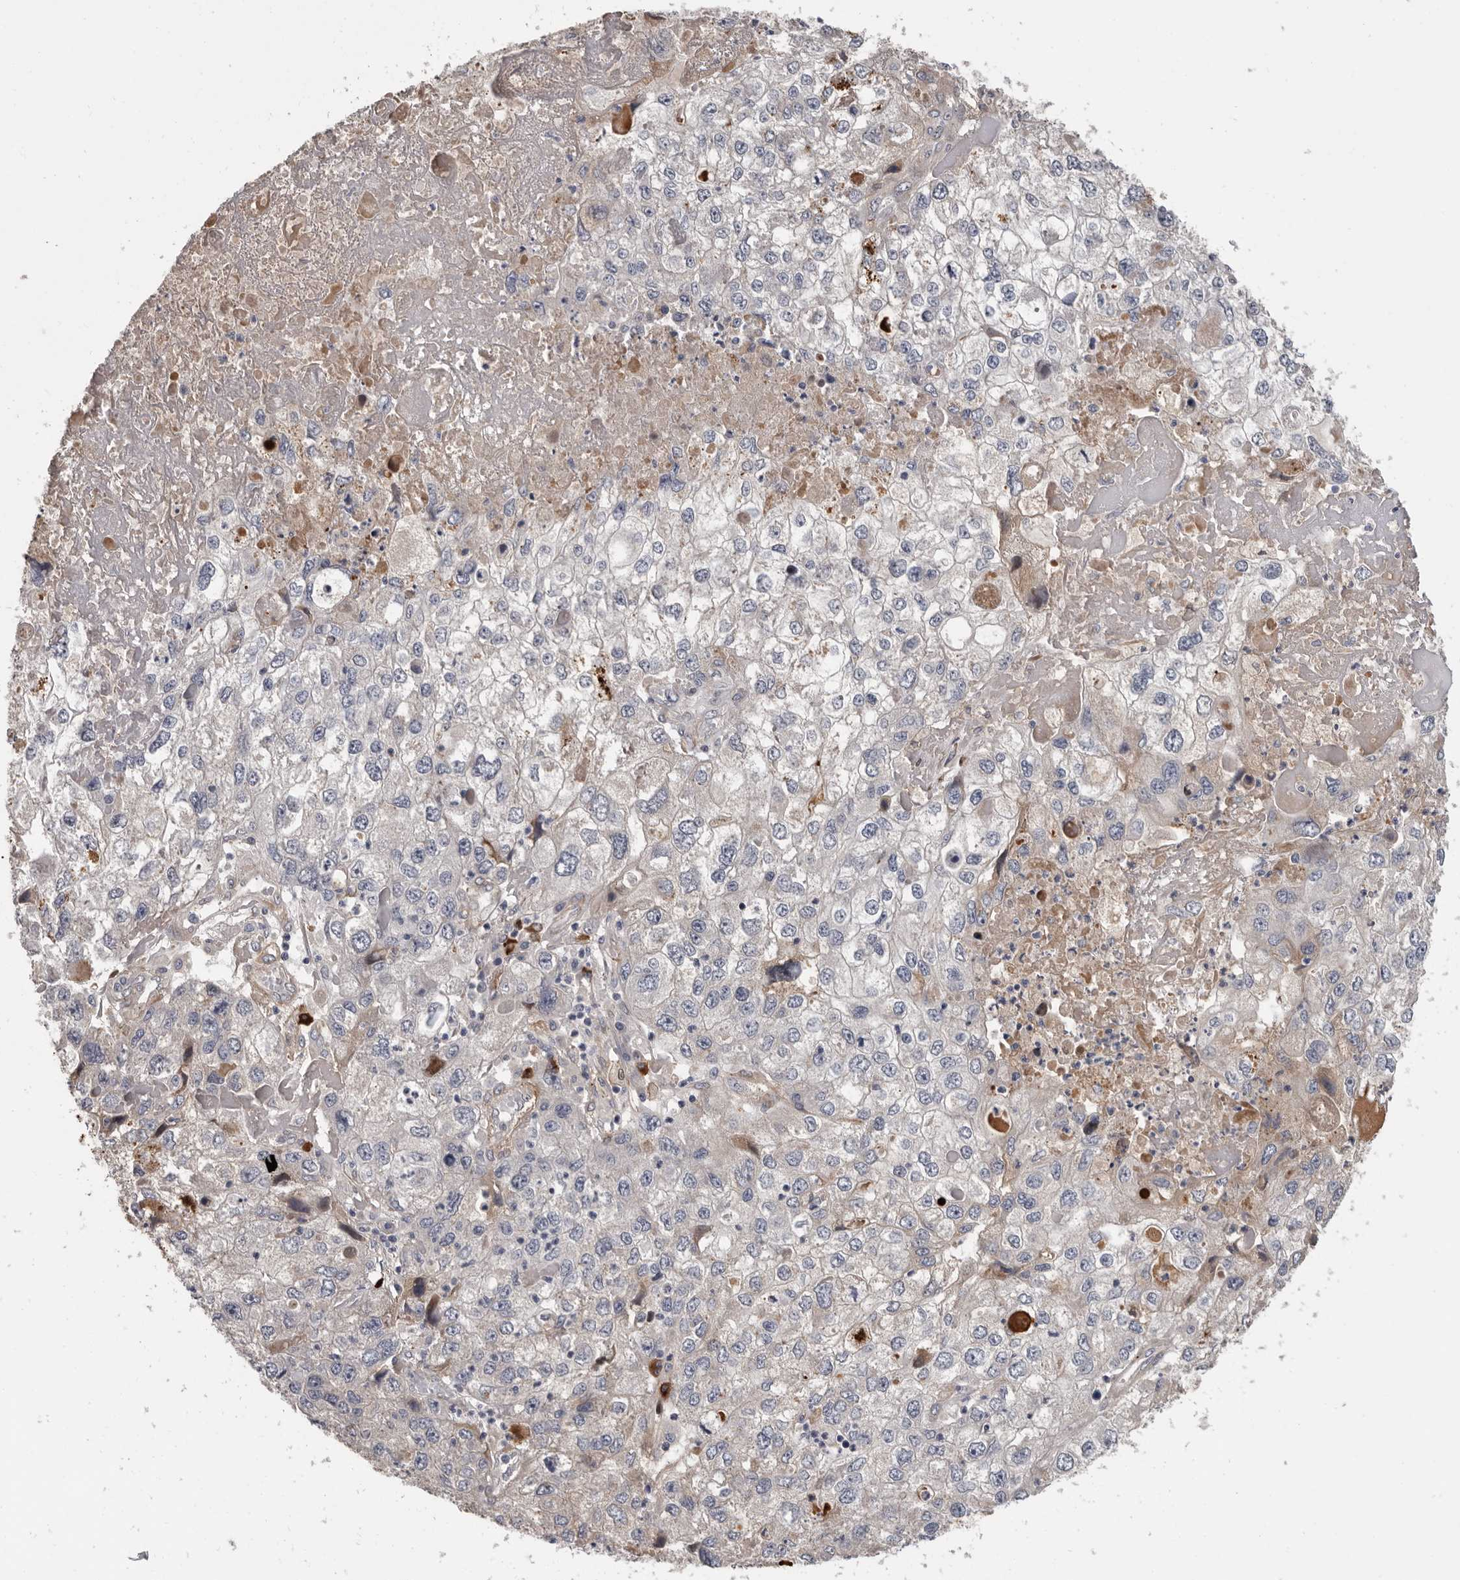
{"staining": {"intensity": "weak", "quantity": "<25%", "location": "cytoplasmic/membranous"}, "tissue": "endometrial cancer", "cell_type": "Tumor cells", "image_type": "cancer", "snomed": [{"axis": "morphology", "description": "Adenocarcinoma, NOS"}, {"axis": "topography", "description": "Endometrium"}], "caption": "This micrograph is of endometrial cancer (adenocarcinoma) stained with immunohistochemistry (IHC) to label a protein in brown with the nuclei are counter-stained blue. There is no expression in tumor cells.", "gene": "ATXN3L", "patient": {"sex": "female", "age": 49}}